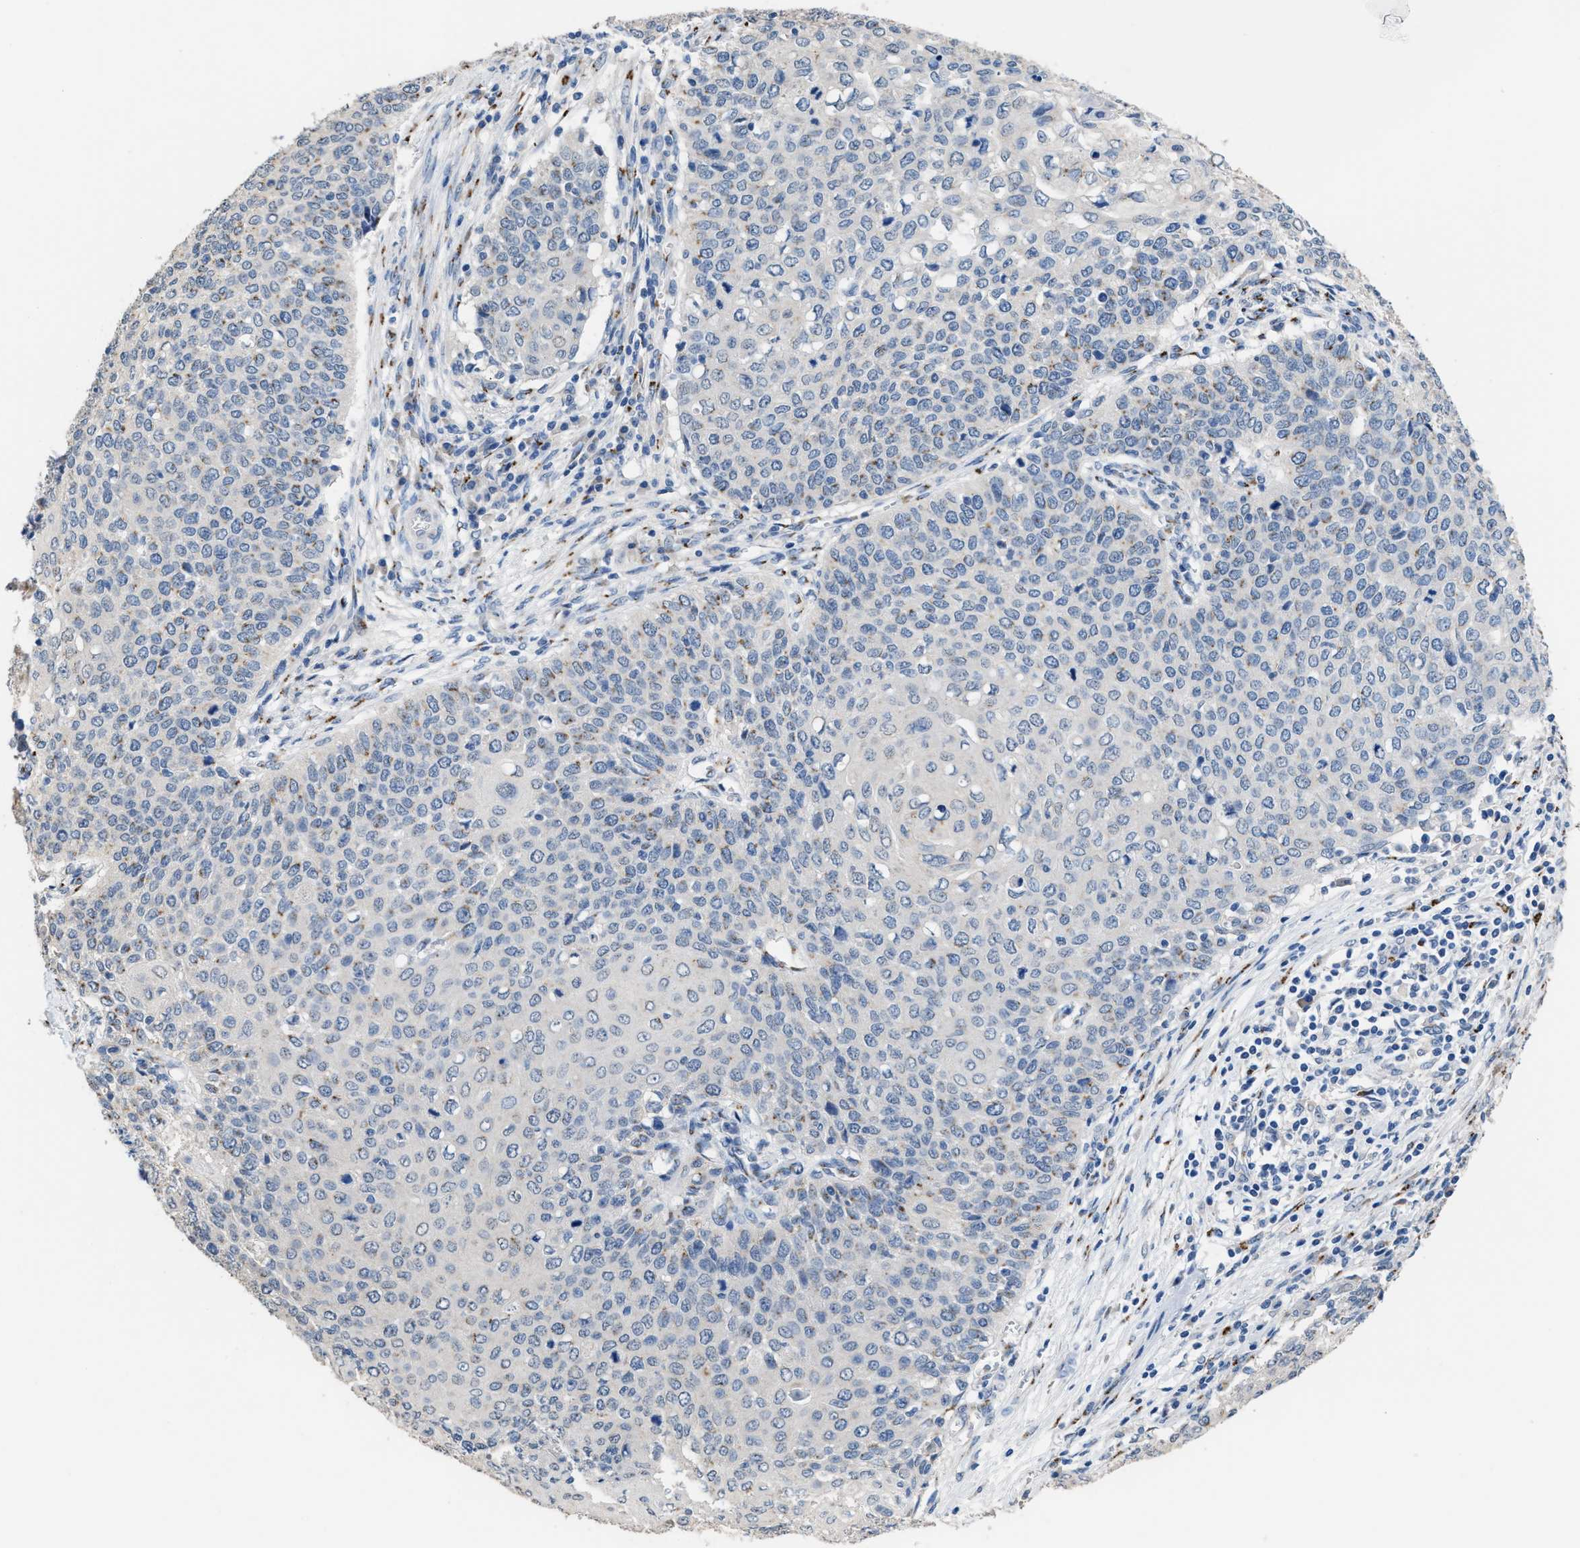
{"staining": {"intensity": "negative", "quantity": "none", "location": "none"}, "tissue": "cervical cancer", "cell_type": "Tumor cells", "image_type": "cancer", "snomed": [{"axis": "morphology", "description": "Squamous cell carcinoma, NOS"}, {"axis": "topography", "description": "Cervix"}], "caption": "IHC photomicrograph of human cervical squamous cell carcinoma stained for a protein (brown), which demonstrates no expression in tumor cells.", "gene": "GOLM1", "patient": {"sex": "female", "age": 39}}